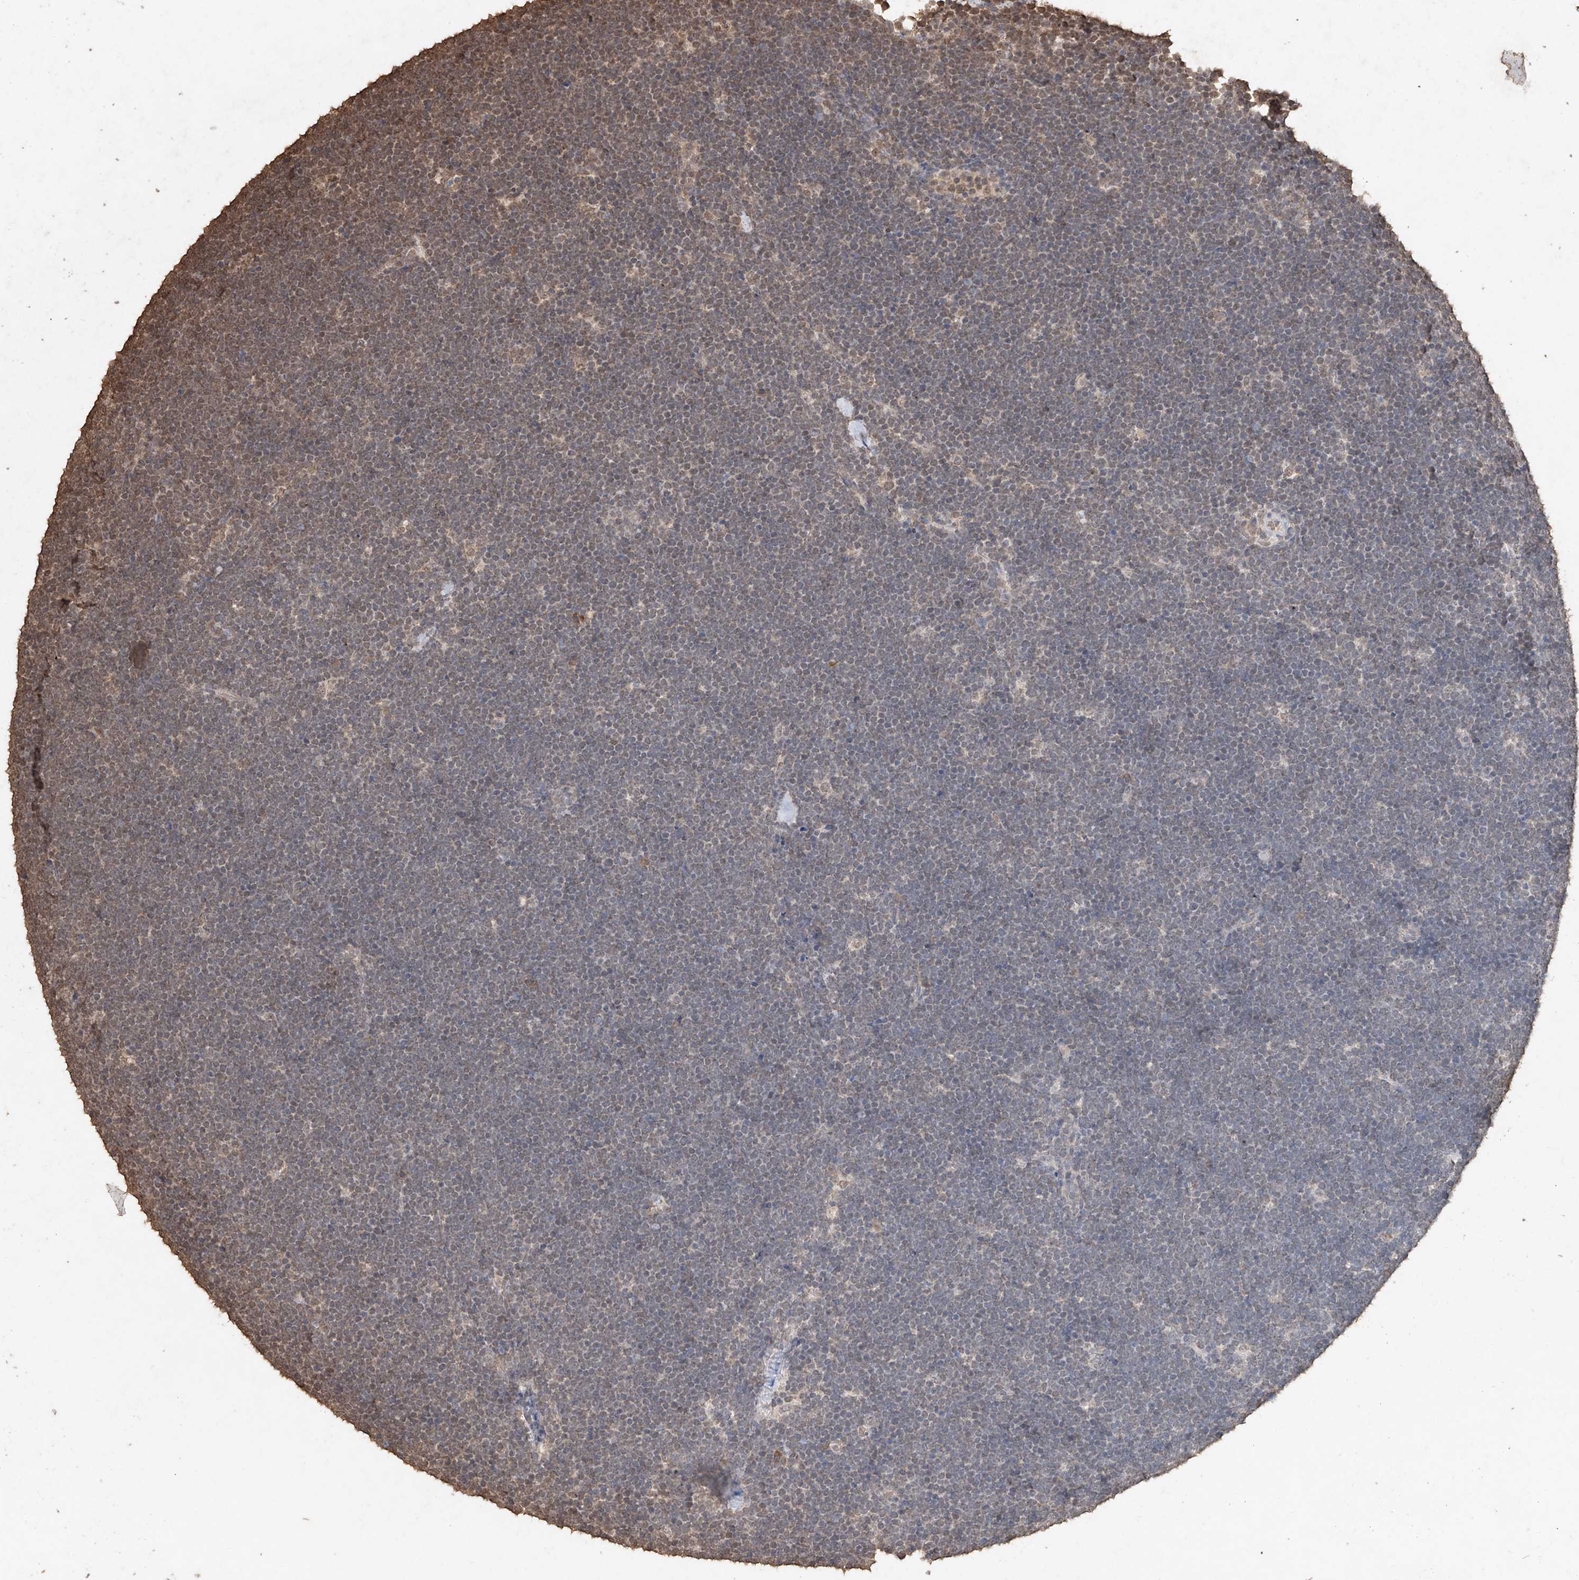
{"staining": {"intensity": "weak", "quantity": "<25%", "location": "nuclear"}, "tissue": "lymphoma", "cell_type": "Tumor cells", "image_type": "cancer", "snomed": [{"axis": "morphology", "description": "Malignant lymphoma, non-Hodgkin's type, High grade"}, {"axis": "topography", "description": "Lymph node"}], "caption": "Malignant lymphoma, non-Hodgkin's type (high-grade) was stained to show a protein in brown. There is no significant positivity in tumor cells.", "gene": "ELOVL1", "patient": {"sex": "male", "age": 13}}